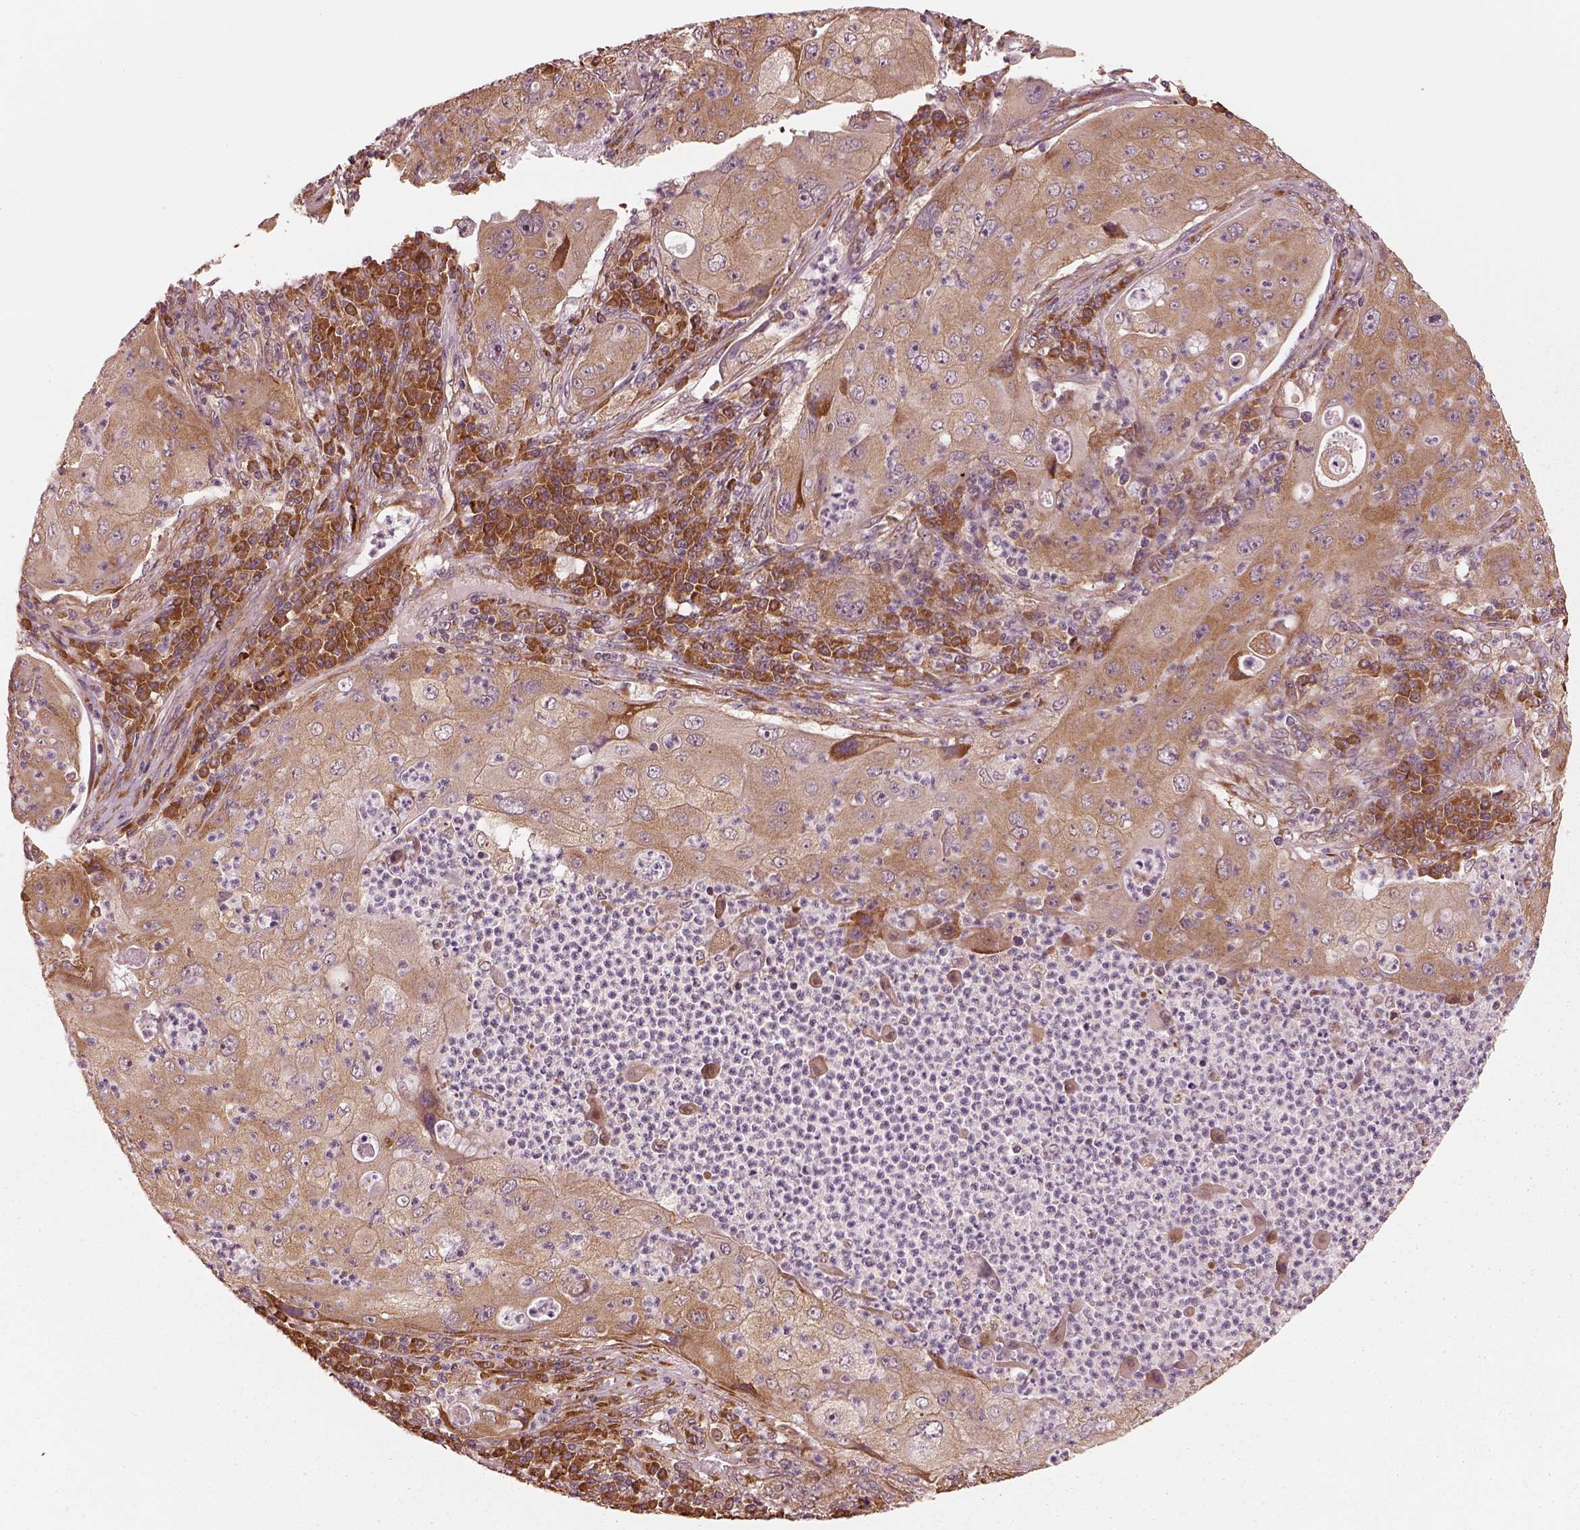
{"staining": {"intensity": "moderate", "quantity": ">75%", "location": "cytoplasmic/membranous"}, "tissue": "lung cancer", "cell_type": "Tumor cells", "image_type": "cancer", "snomed": [{"axis": "morphology", "description": "Squamous cell carcinoma, NOS"}, {"axis": "topography", "description": "Lung"}], "caption": "This is an image of immunohistochemistry (IHC) staining of lung cancer, which shows moderate expression in the cytoplasmic/membranous of tumor cells.", "gene": "RPS5", "patient": {"sex": "female", "age": 59}}